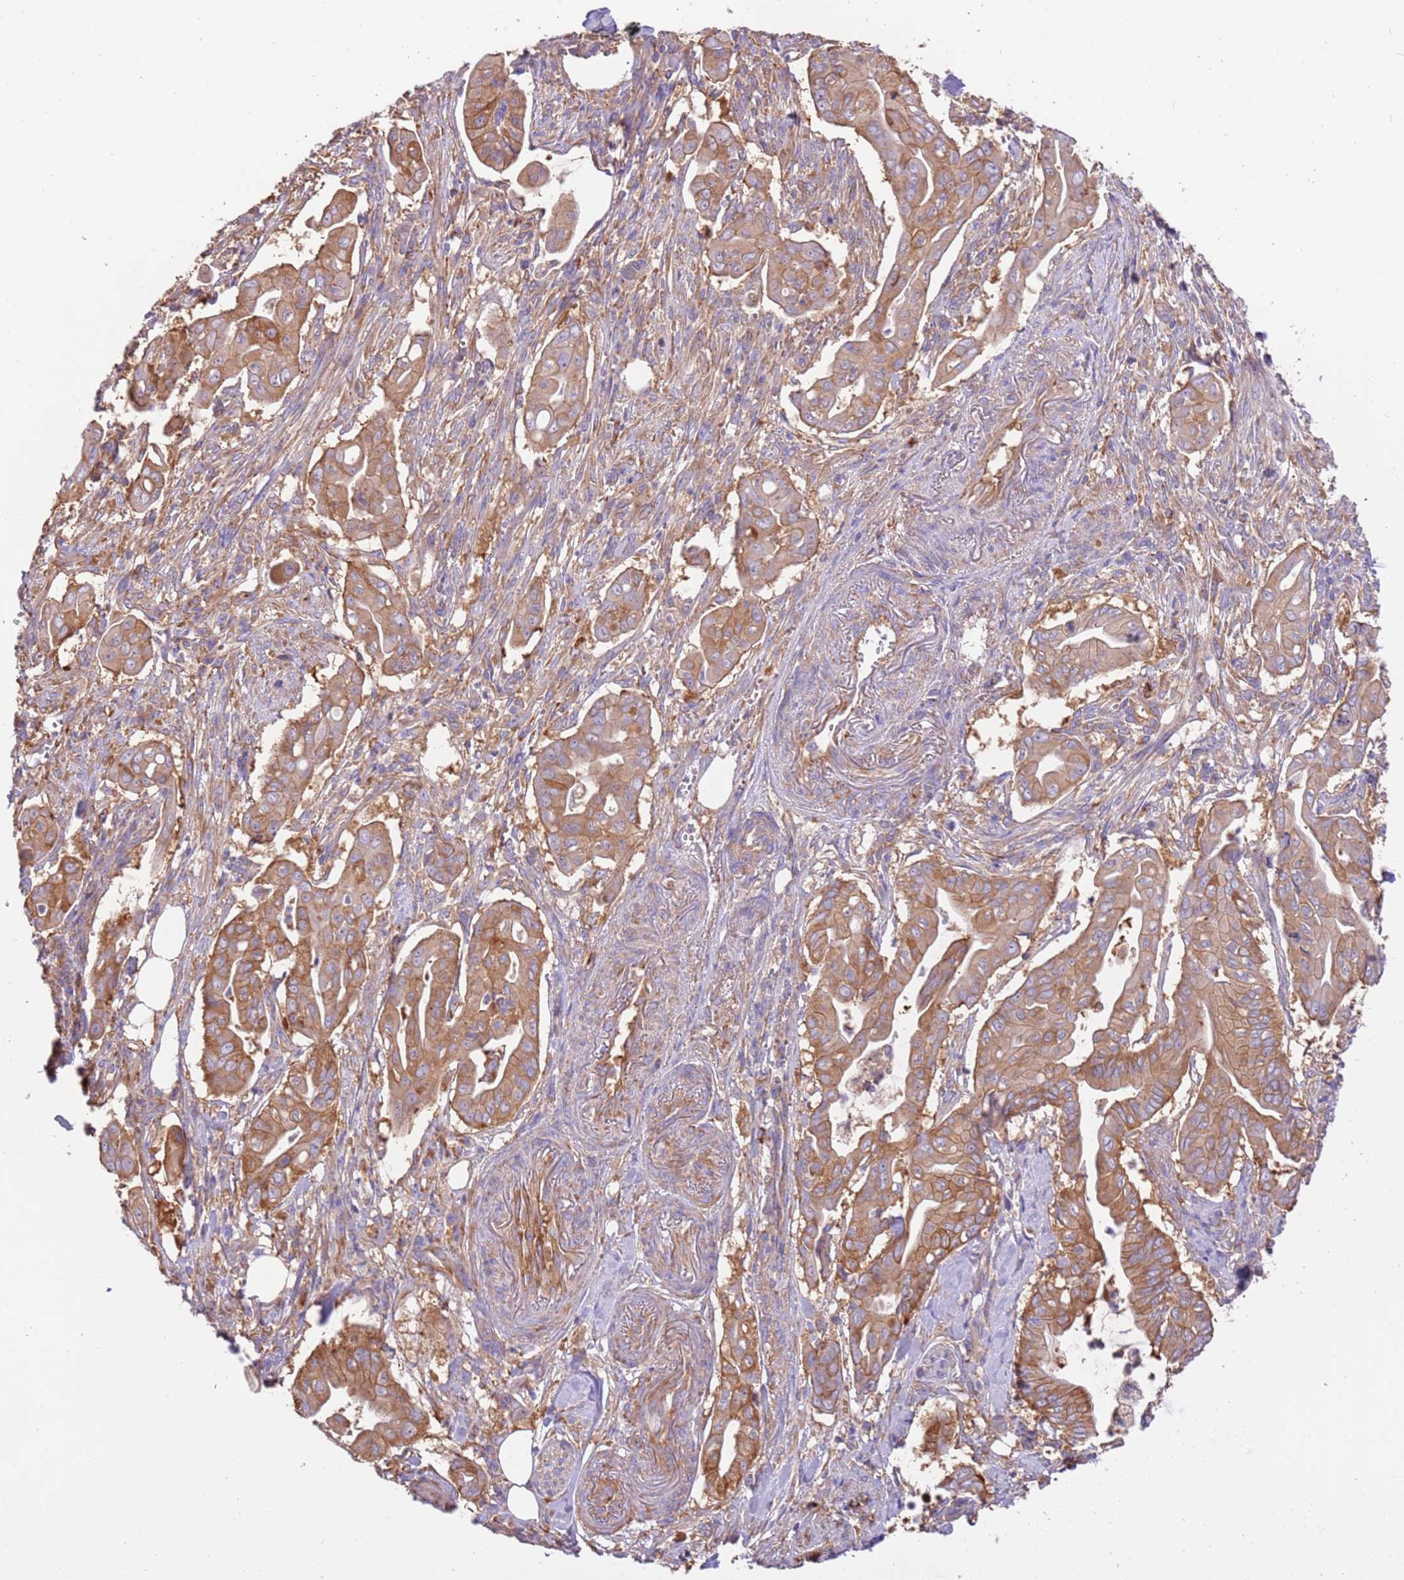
{"staining": {"intensity": "moderate", "quantity": ">75%", "location": "cytoplasmic/membranous"}, "tissue": "pancreatic cancer", "cell_type": "Tumor cells", "image_type": "cancer", "snomed": [{"axis": "morphology", "description": "Adenocarcinoma, NOS"}, {"axis": "topography", "description": "Pancreas"}], "caption": "IHC (DAB) staining of adenocarcinoma (pancreatic) exhibits moderate cytoplasmic/membranous protein staining in about >75% of tumor cells. IHC stains the protein of interest in brown and the nuclei are stained blue.", "gene": "NAALADL1", "patient": {"sex": "male", "age": 71}}